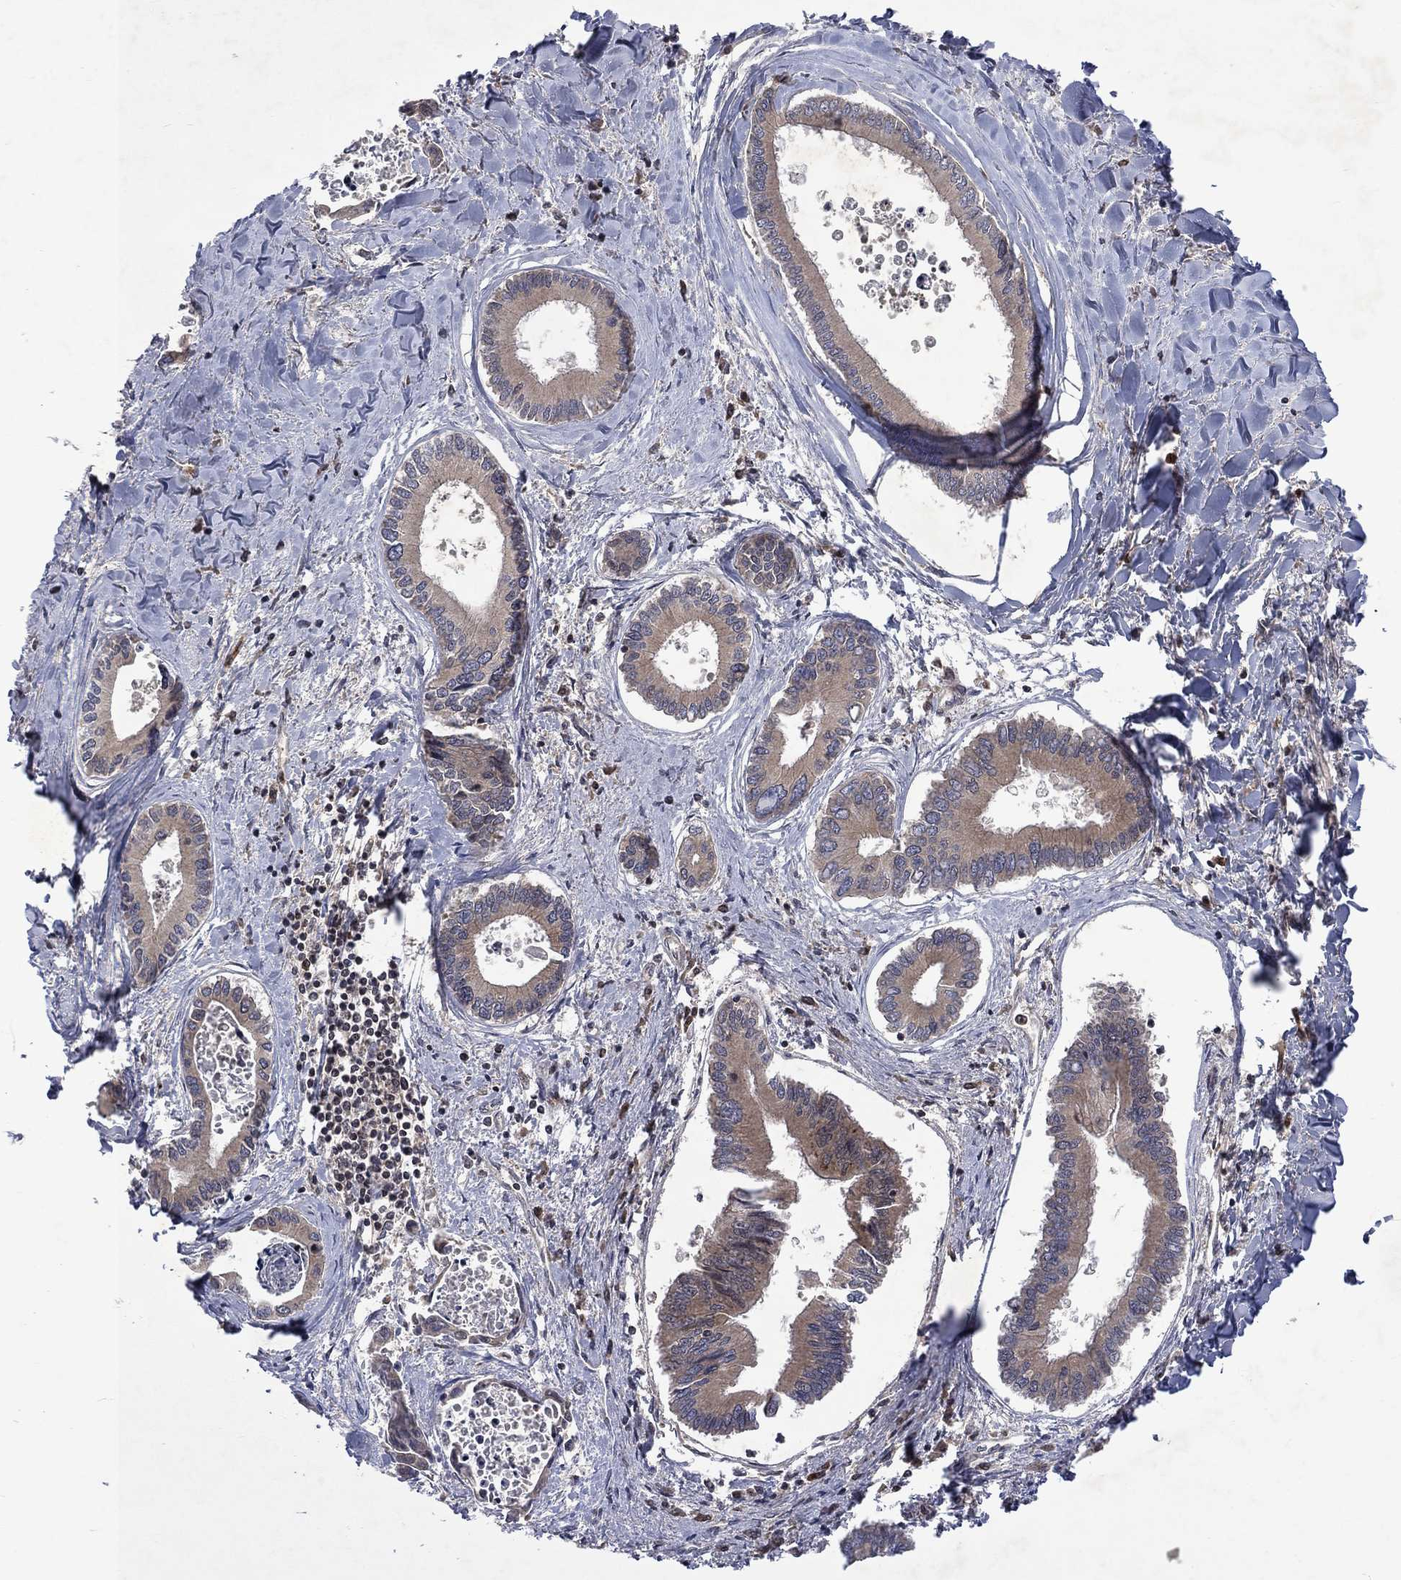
{"staining": {"intensity": "weak", "quantity": "25%-75%", "location": "cytoplasmic/membranous"}, "tissue": "liver cancer", "cell_type": "Tumor cells", "image_type": "cancer", "snomed": [{"axis": "morphology", "description": "Cholangiocarcinoma"}, {"axis": "topography", "description": "Liver"}], "caption": "Immunohistochemical staining of human liver cancer (cholangiocarcinoma) reveals low levels of weak cytoplasmic/membranous protein positivity in approximately 25%-75% of tumor cells.", "gene": "TMEM33", "patient": {"sex": "male", "age": 66}}